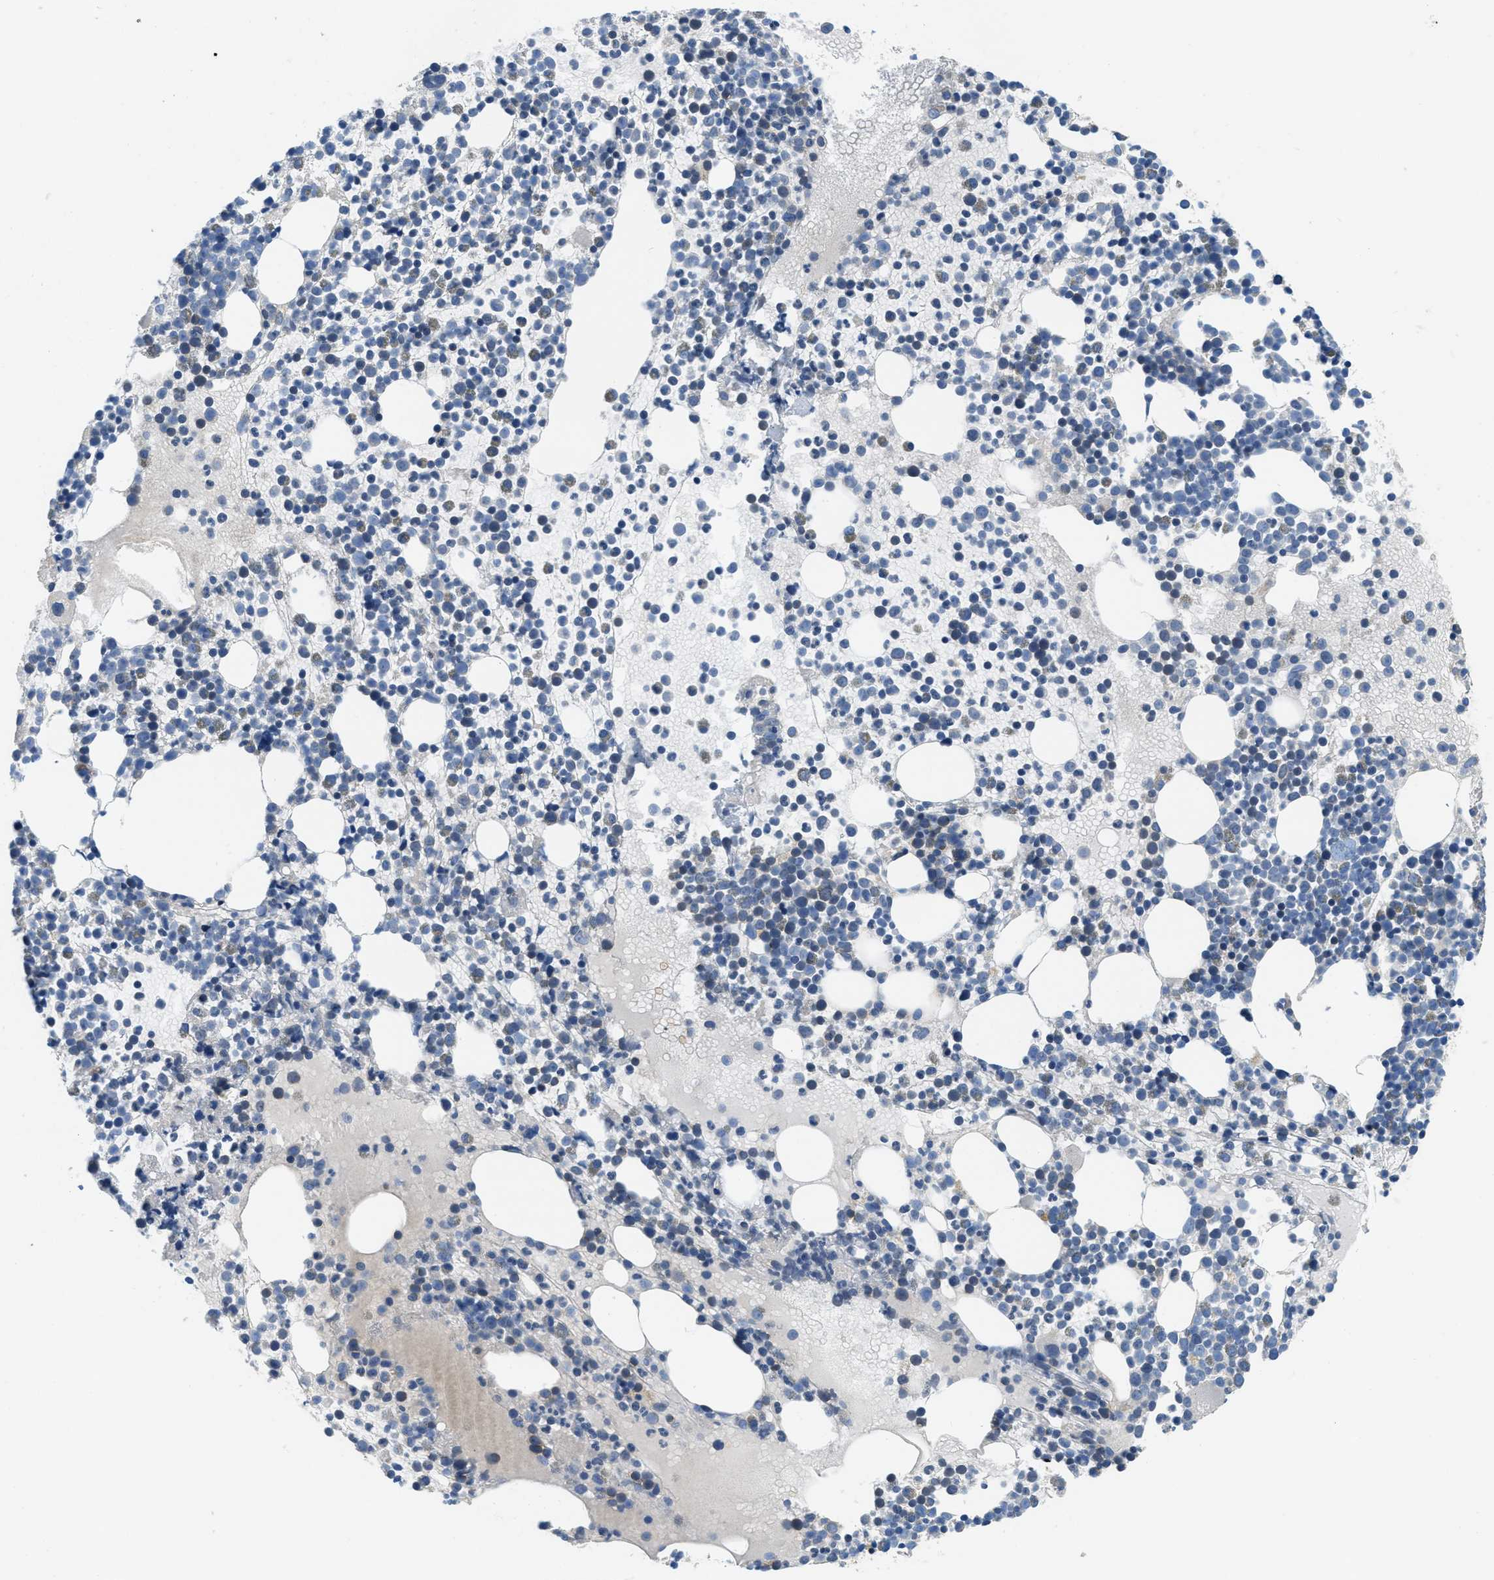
{"staining": {"intensity": "weak", "quantity": "<25%", "location": "cytoplasmic/membranous"}, "tissue": "bone marrow", "cell_type": "Hematopoietic cells", "image_type": "normal", "snomed": [{"axis": "morphology", "description": "Normal tissue, NOS"}, {"axis": "morphology", "description": "Inflammation, NOS"}, {"axis": "topography", "description": "Bone marrow"}], "caption": "A high-resolution histopathology image shows IHC staining of benign bone marrow, which reveals no significant staining in hematopoietic cells. (DAB (3,3'-diaminobenzidine) immunohistochemistry visualized using brightfield microscopy, high magnification).", "gene": "MPDU1", "patient": {"sex": "male", "age": 58}}